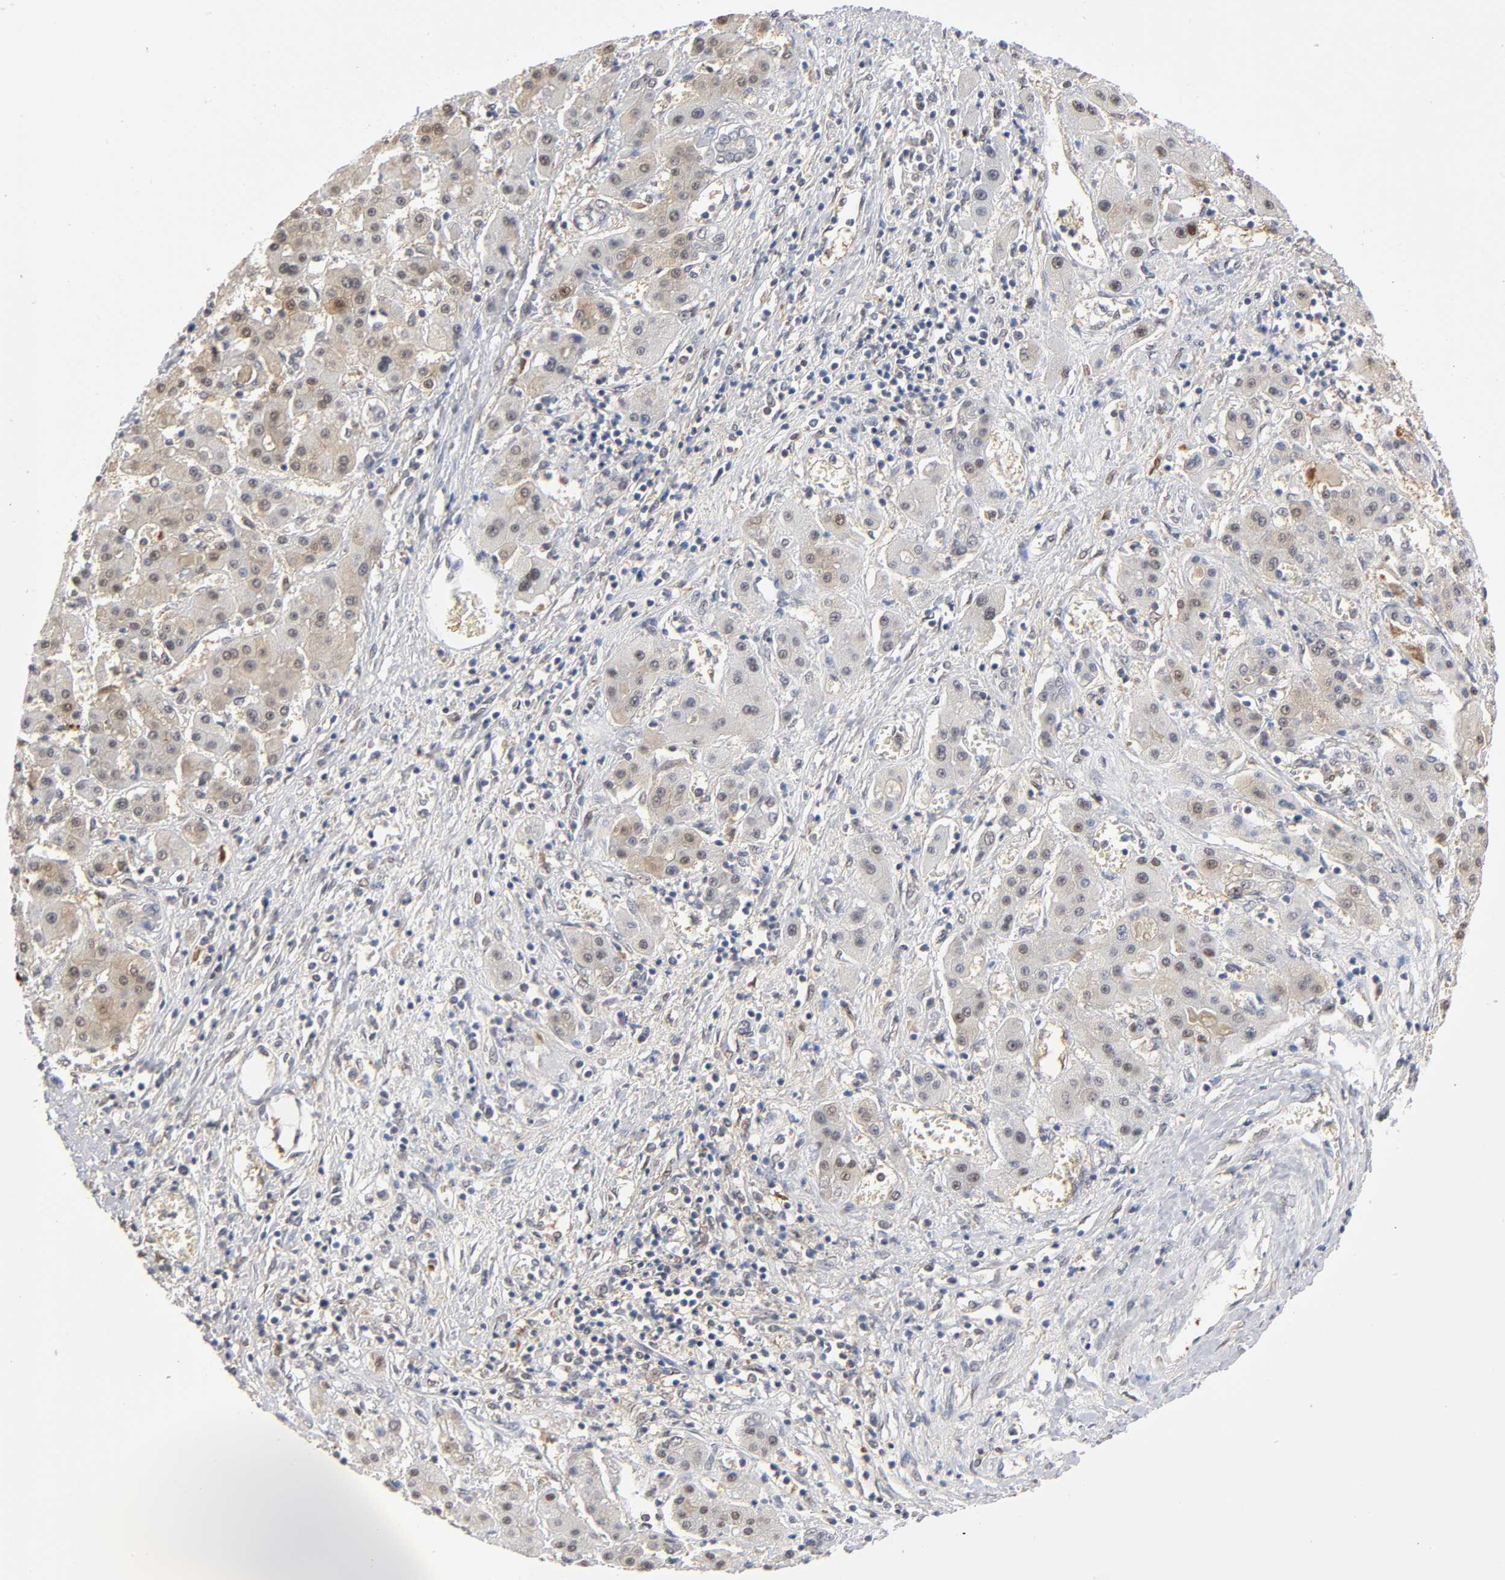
{"staining": {"intensity": "moderate", "quantity": "25%-75%", "location": "cytoplasmic/membranous"}, "tissue": "liver cancer", "cell_type": "Tumor cells", "image_type": "cancer", "snomed": [{"axis": "morphology", "description": "Carcinoma, Hepatocellular, NOS"}, {"axis": "topography", "description": "Liver"}], "caption": "Liver cancer stained with IHC demonstrates moderate cytoplasmic/membranous positivity in about 25%-75% of tumor cells.", "gene": "DFFB", "patient": {"sex": "male", "age": 24}}